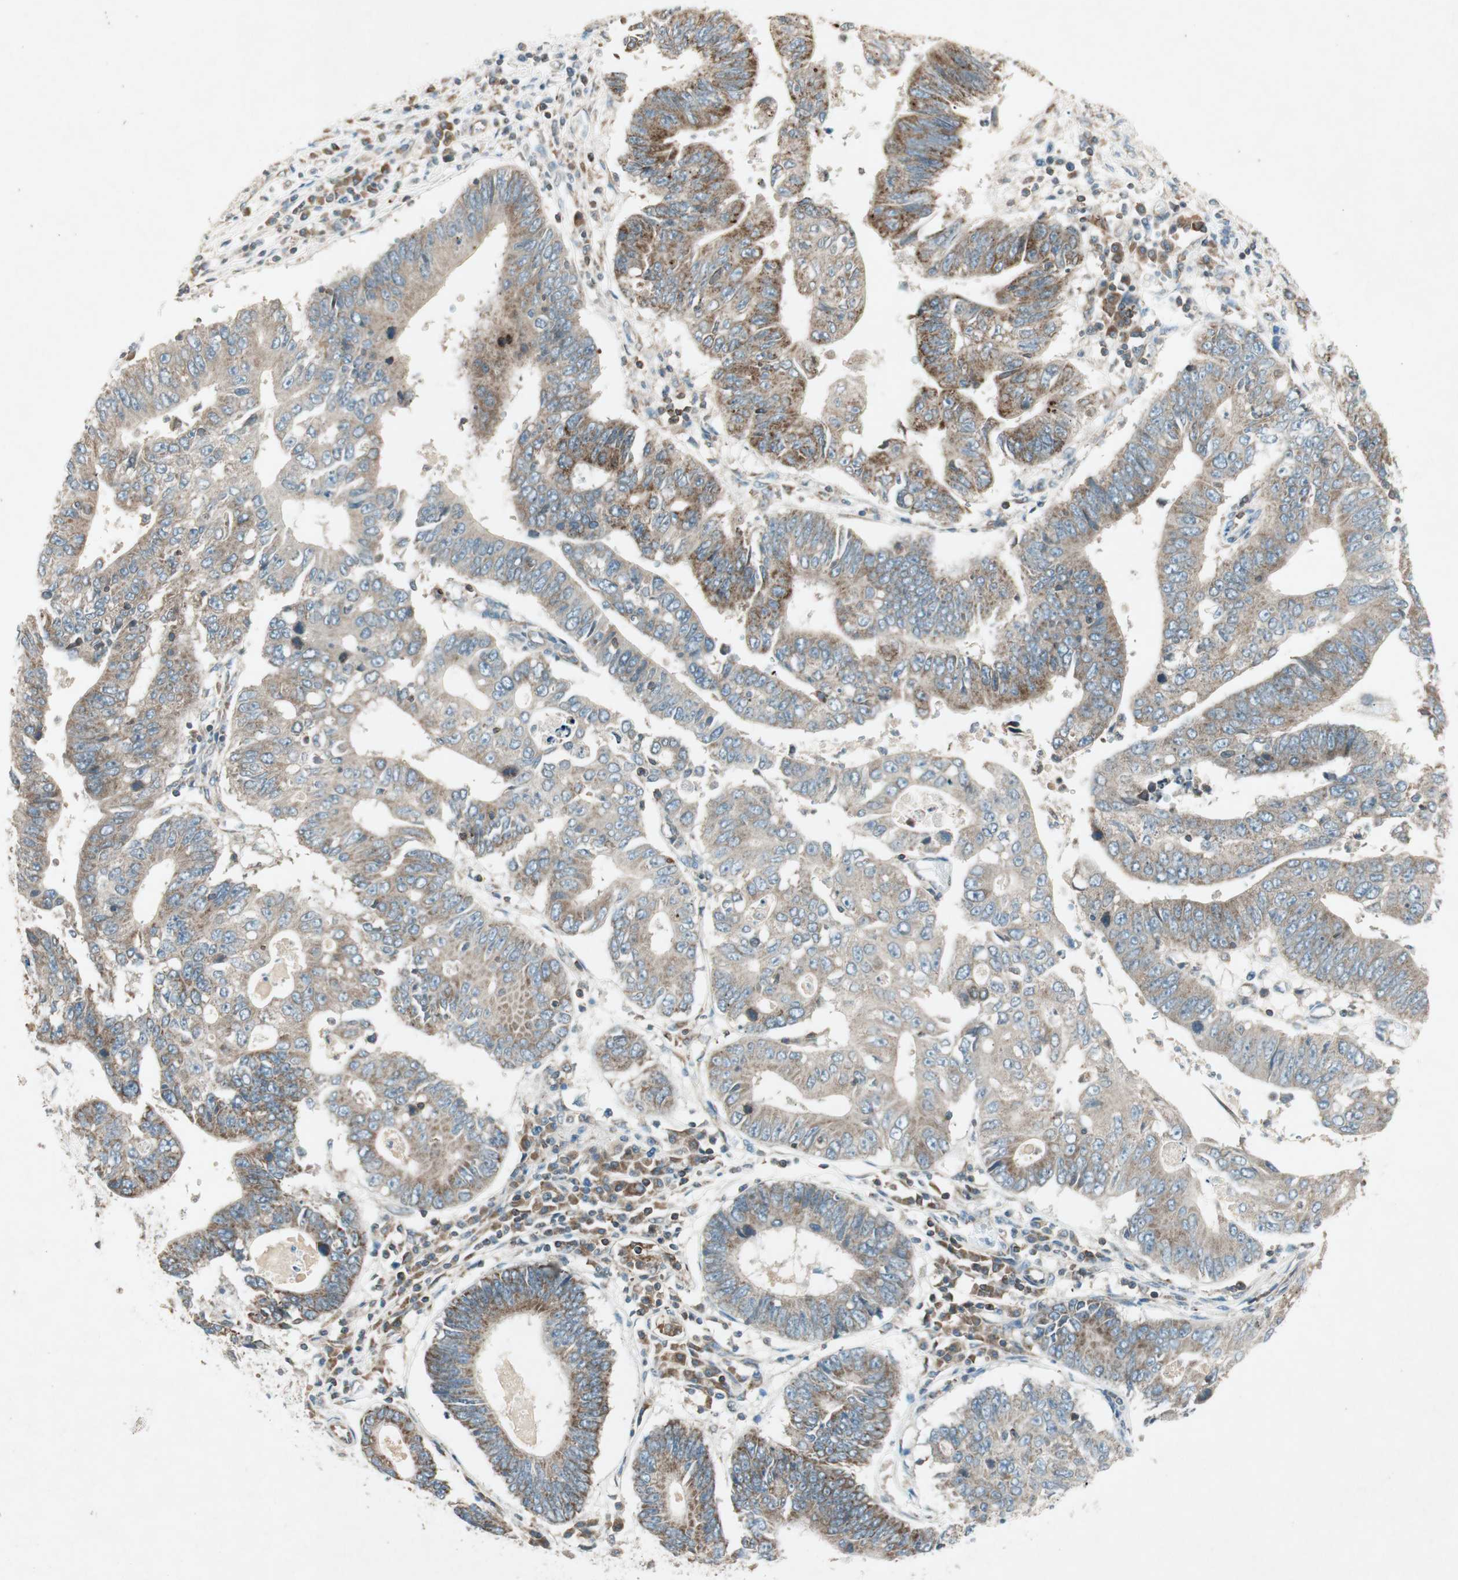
{"staining": {"intensity": "moderate", "quantity": ">75%", "location": "cytoplasmic/membranous"}, "tissue": "stomach cancer", "cell_type": "Tumor cells", "image_type": "cancer", "snomed": [{"axis": "morphology", "description": "Adenocarcinoma, NOS"}, {"axis": "topography", "description": "Stomach"}], "caption": "High-magnification brightfield microscopy of adenocarcinoma (stomach) stained with DAB (brown) and counterstained with hematoxylin (blue). tumor cells exhibit moderate cytoplasmic/membranous expression is seen in approximately>75% of cells.", "gene": "CHADL", "patient": {"sex": "male", "age": 59}}